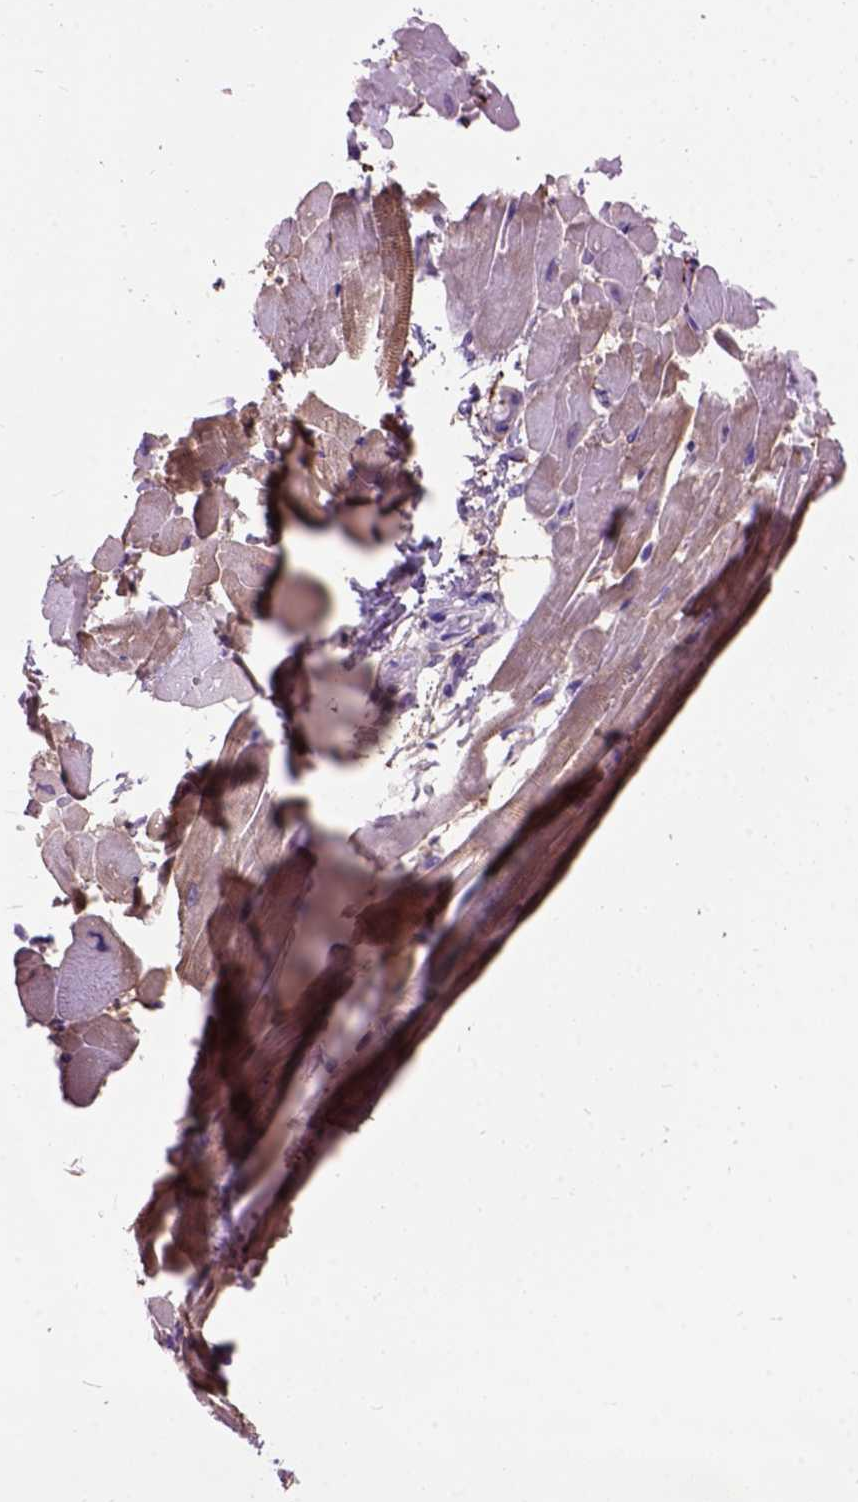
{"staining": {"intensity": "moderate", "quantity": "25%-75%", "location": "cytoplasmic/membranous"}, "tissue": "heart muscle", "cell_type": "Cardiomyocytes", "image_type": "normal", "snomed": [{"axis": "morphology", "description": "Normal tissue, NOS"}, {"axis": "topography", "description": "Heart"}], "caption": "Immunohistochemical staining of benign heart muscle displays 25%-75% levels of moderate cytoplasmic/membranous protein positivity in approximately 25%-75% of cardiomyocytes.", "gene": "MAPT", "patient": {"sex": "male", "age": 37}}